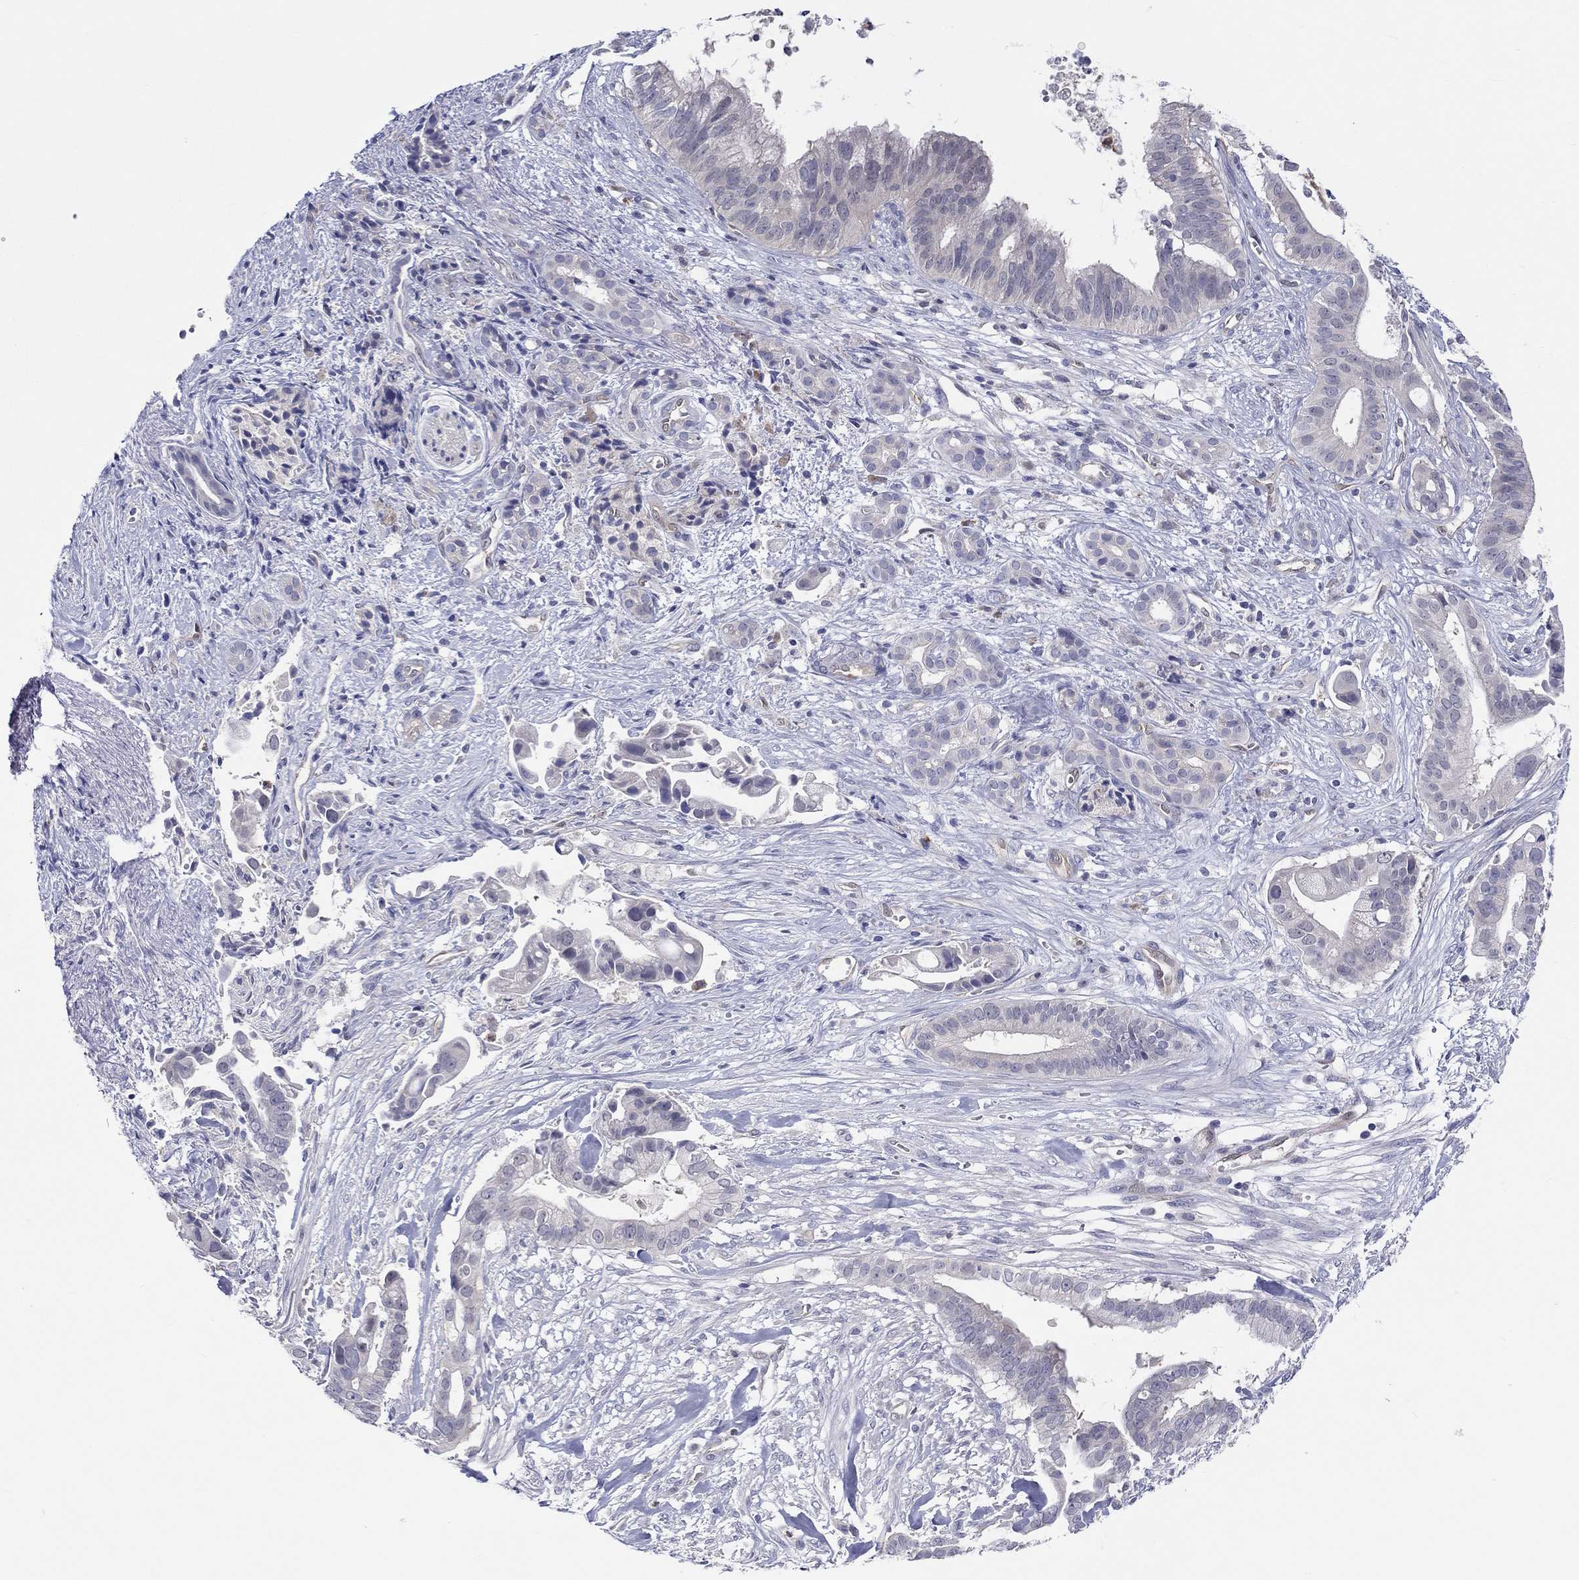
{"staining": {"intensity": "negative", "quantity": "none", "location": "none"}, "tissue": "pancreatic cancer", "cell_type": "Tumor cells", "image_type": "cancer", "snomed": [{"axis": "morphology", "description": "Adenocarcinoma, NOS"}, {"axis": "topography", "description": "Pancreas"}], "caption": "Immunohistochemistry (IHC) histopathology image of pancreatic cancer (adenocarcinoma) stained for a protein (brown), which exhibits no expression in tumor cells.", "gene": "ABCG4", "patient": {"sex": "male", "age": 61}}